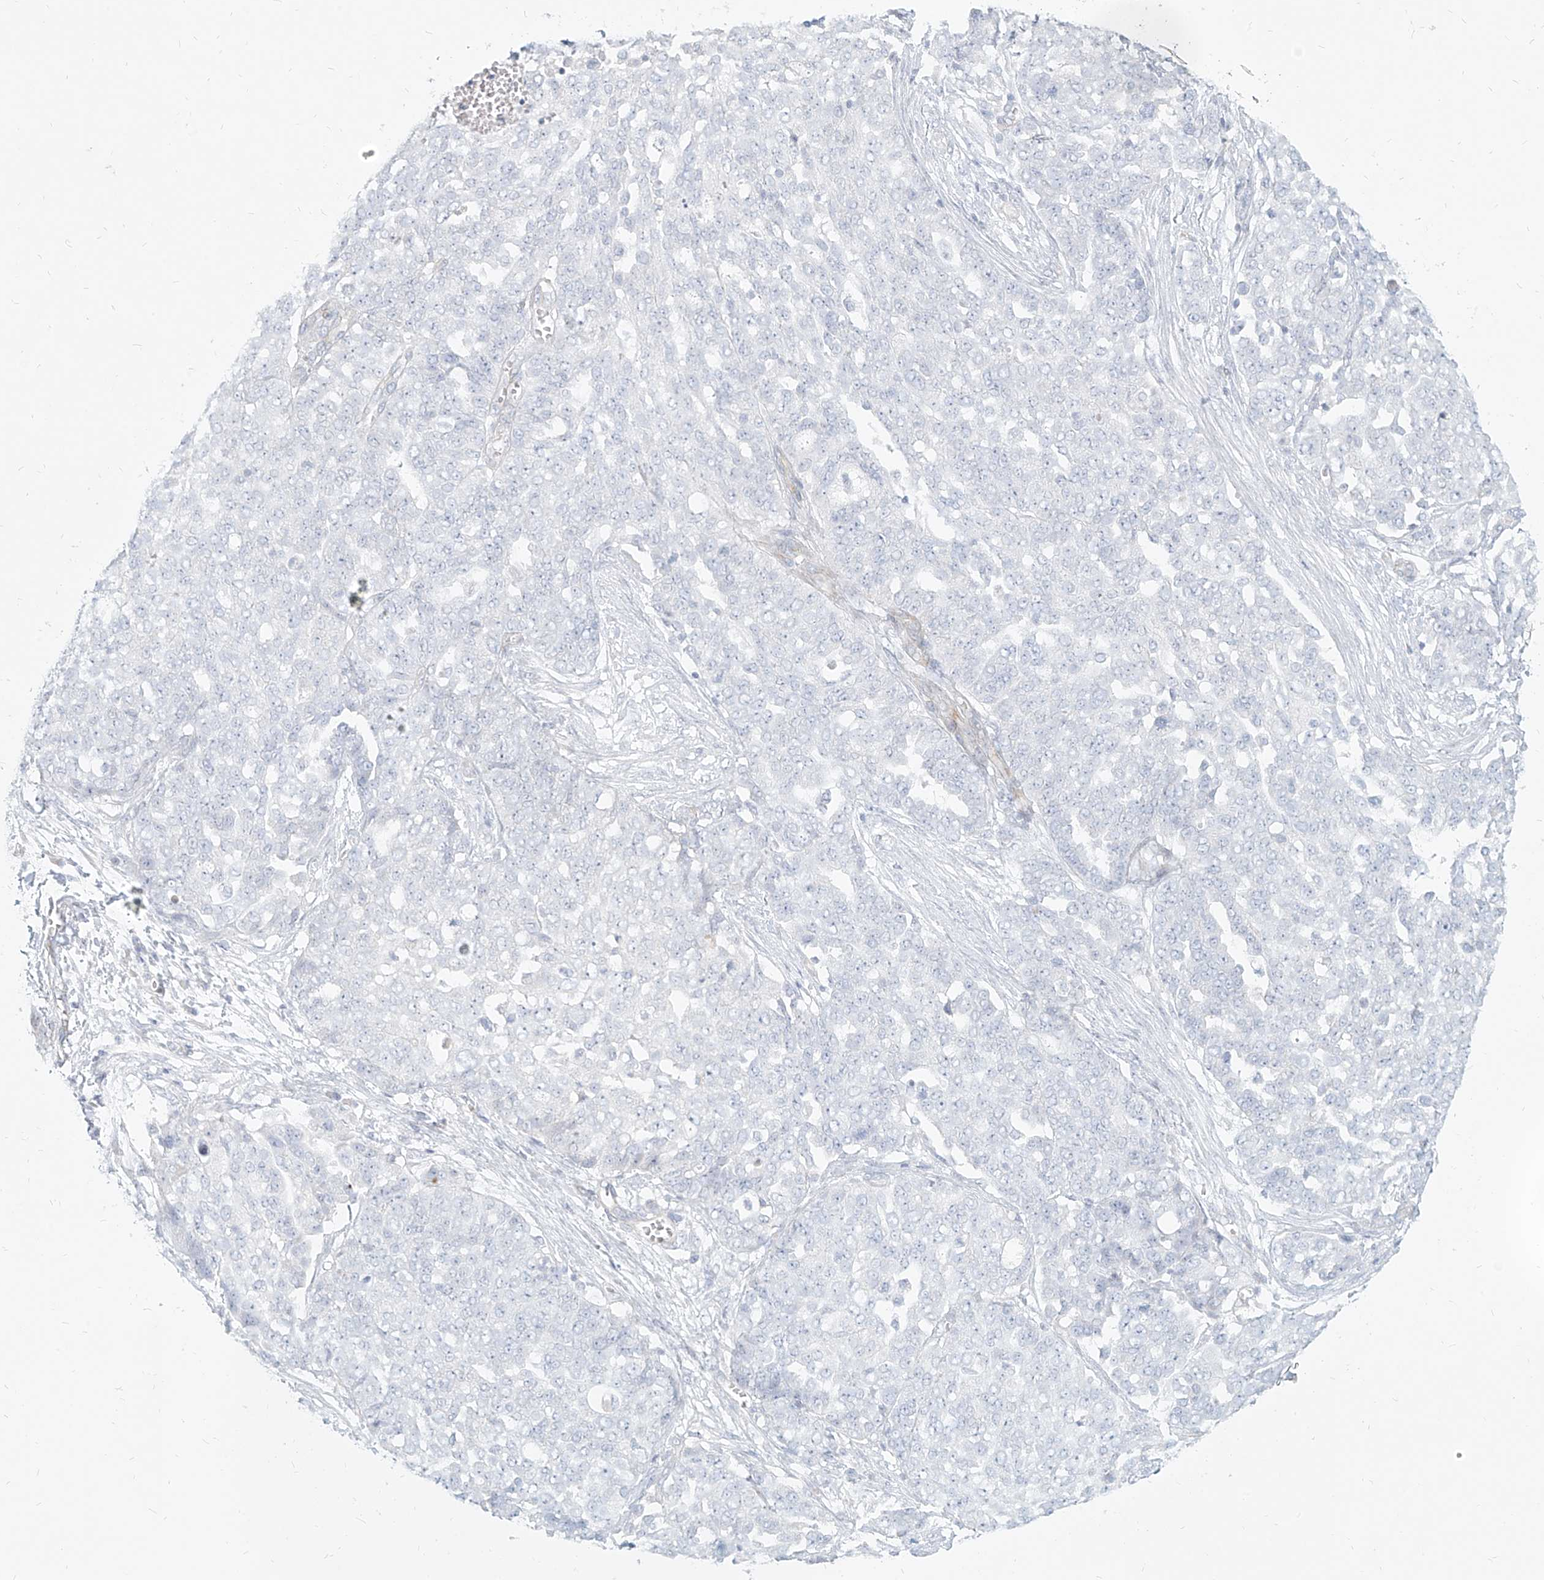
{"staining": {"intensity": "negative", "quantity": "none", "location": "none"}, "tissue": "ovarian cancer", "cell_type": "Tumor cells", "image_type": "cancer", "snomed": [{"axis": "morphology", "description": "Cystadenocarcinoma, serous, NOS"}, {"axis": "topography", "description": "Soft tissue"}, {"axis": "topography", "description": "Ovary"}], "caption": "DAB (3,3'-diaminobenzidine) immunohistochemical staining of ovarian cancer demonstrates no significant positivity in tumor cells. (DAB IHC visualized using brightfield microscopy, high magnification).", "gene": "ITPKB", "patient": {"sex": "female", "age": 57}}